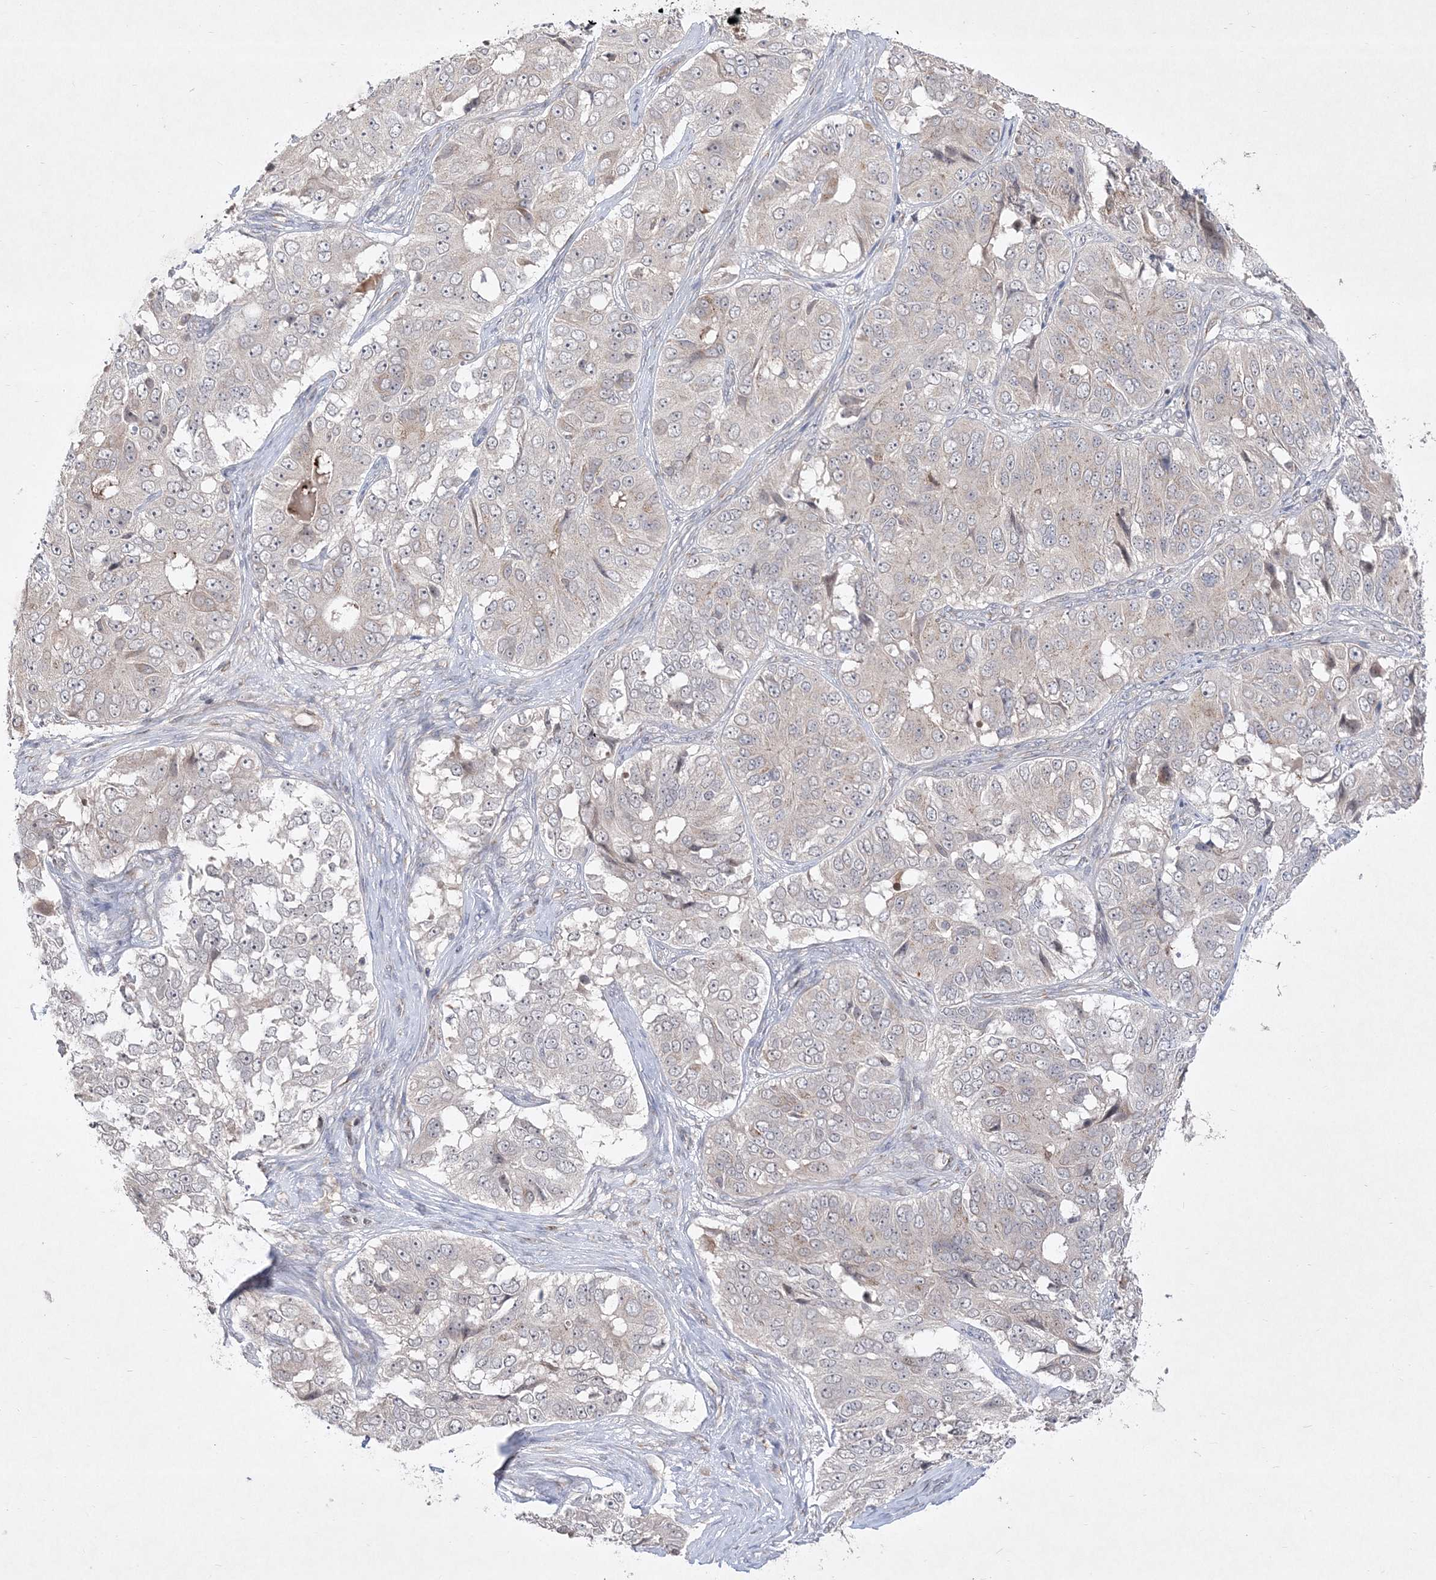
{"staining": {"intensity": "negative", "quantity": "none", "location": "none"}, "tissue": "ovarian cancer", "cell_type": "Tumor cells", "image_type": "cancer", "snomed": [{"axis": "morphology", "description": "Carcinoma, endometroid"}, {"axis": "topography", "description": "Ovary"}], "caption": "Protein analysis of endometroid carcinoma (ovarian) exhibits no significant expression in tumor cells. (Brightfield microscopy of DAB immunohistochemistry at high magnification).", "gene": "CLNK", "patient": {"sex": "female", "age": 51}}